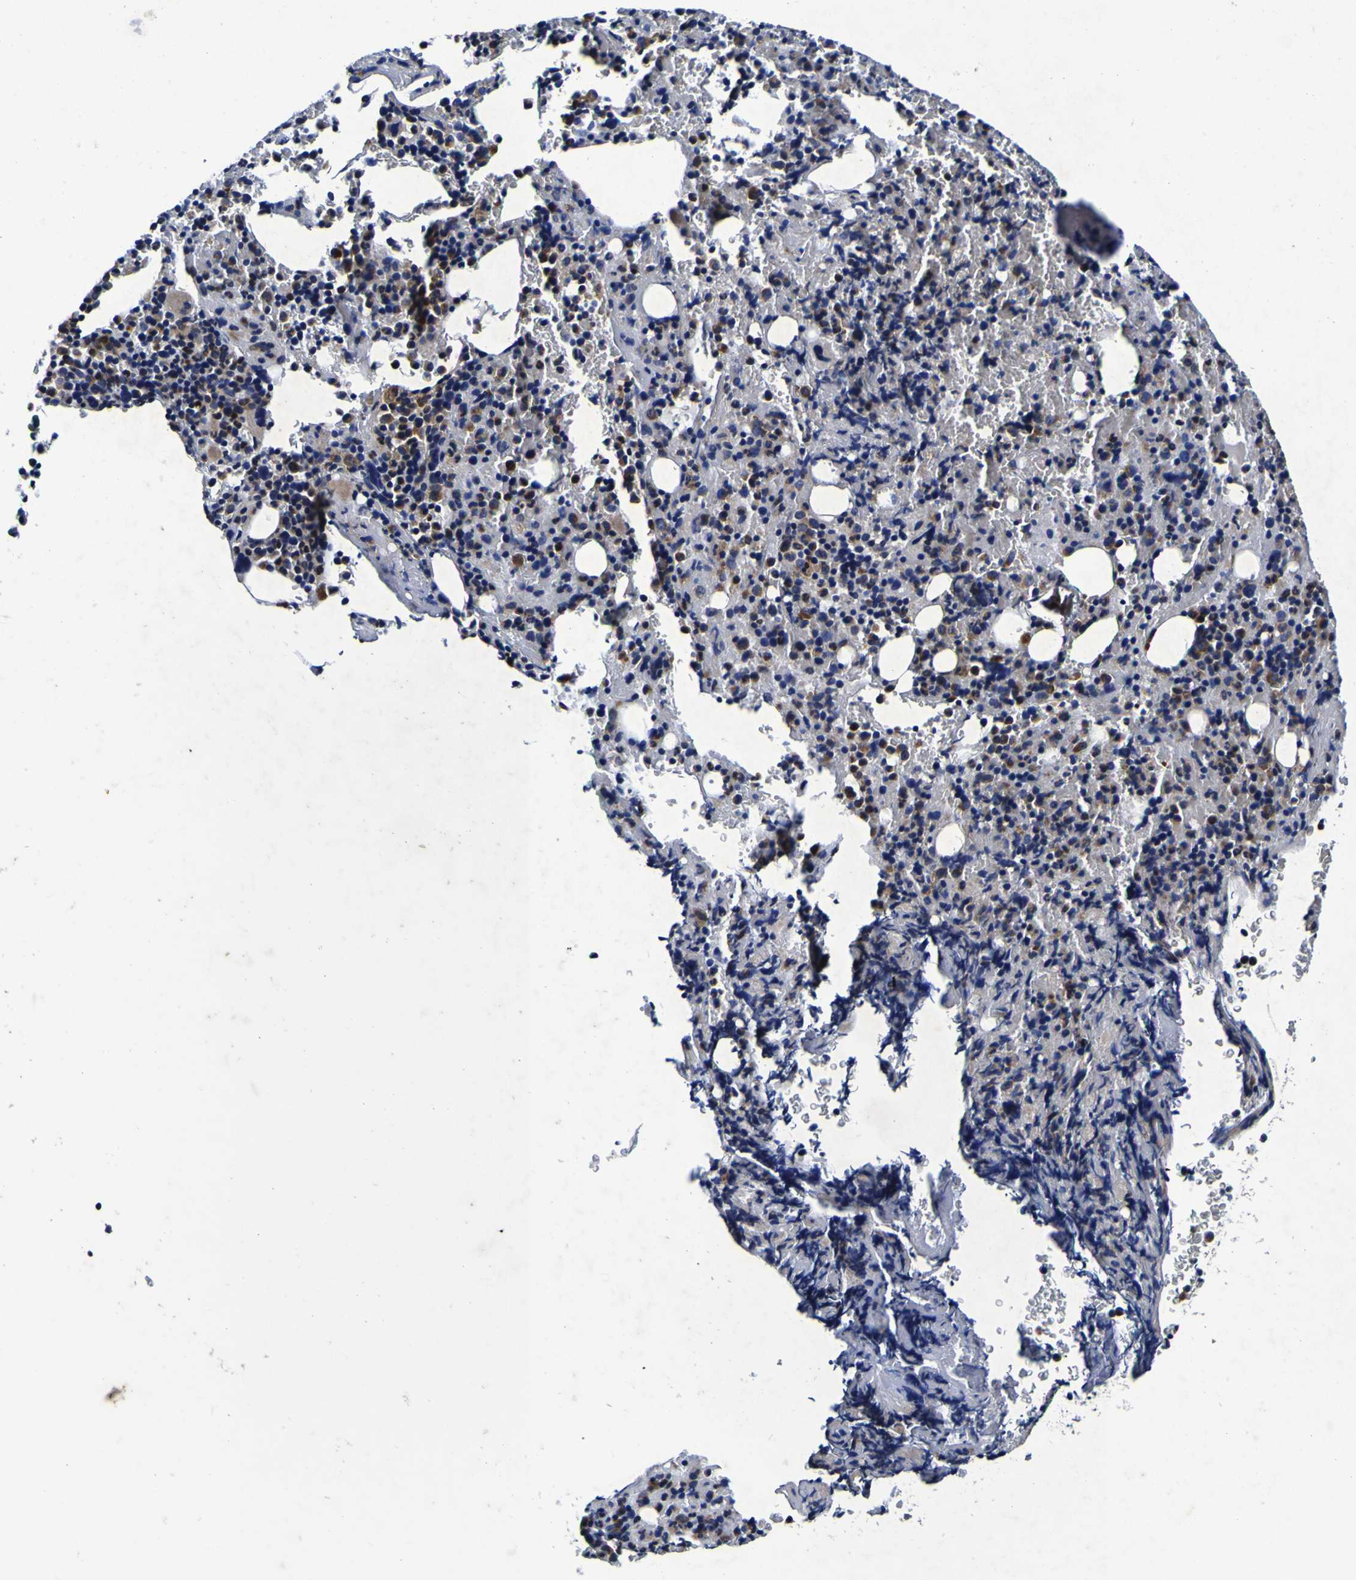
{"staining": {"intensity": "strong", "quantity": "25%-75%", "location": "nuclear"}, "tissue": "bone marrow", "cell_type": "Hematopoietic cells", "image_type": "normal", "snomed": [{"axis": "morphology", "description": "Normal tissue, NOS"}, {"axis": "morphology", "description": "Inflammation, NOS"}, {"axis": "topography", "description": "Bone marrow"}], "caption": "A histopathology image showing strong nuclear positivity in about 25%-75% of hematopoietic cells in normal bone marrow, as visualized by brown immunohistochemical staining.", "gene": "PANK4", "patient": {"sex": "male", "age": 72}}